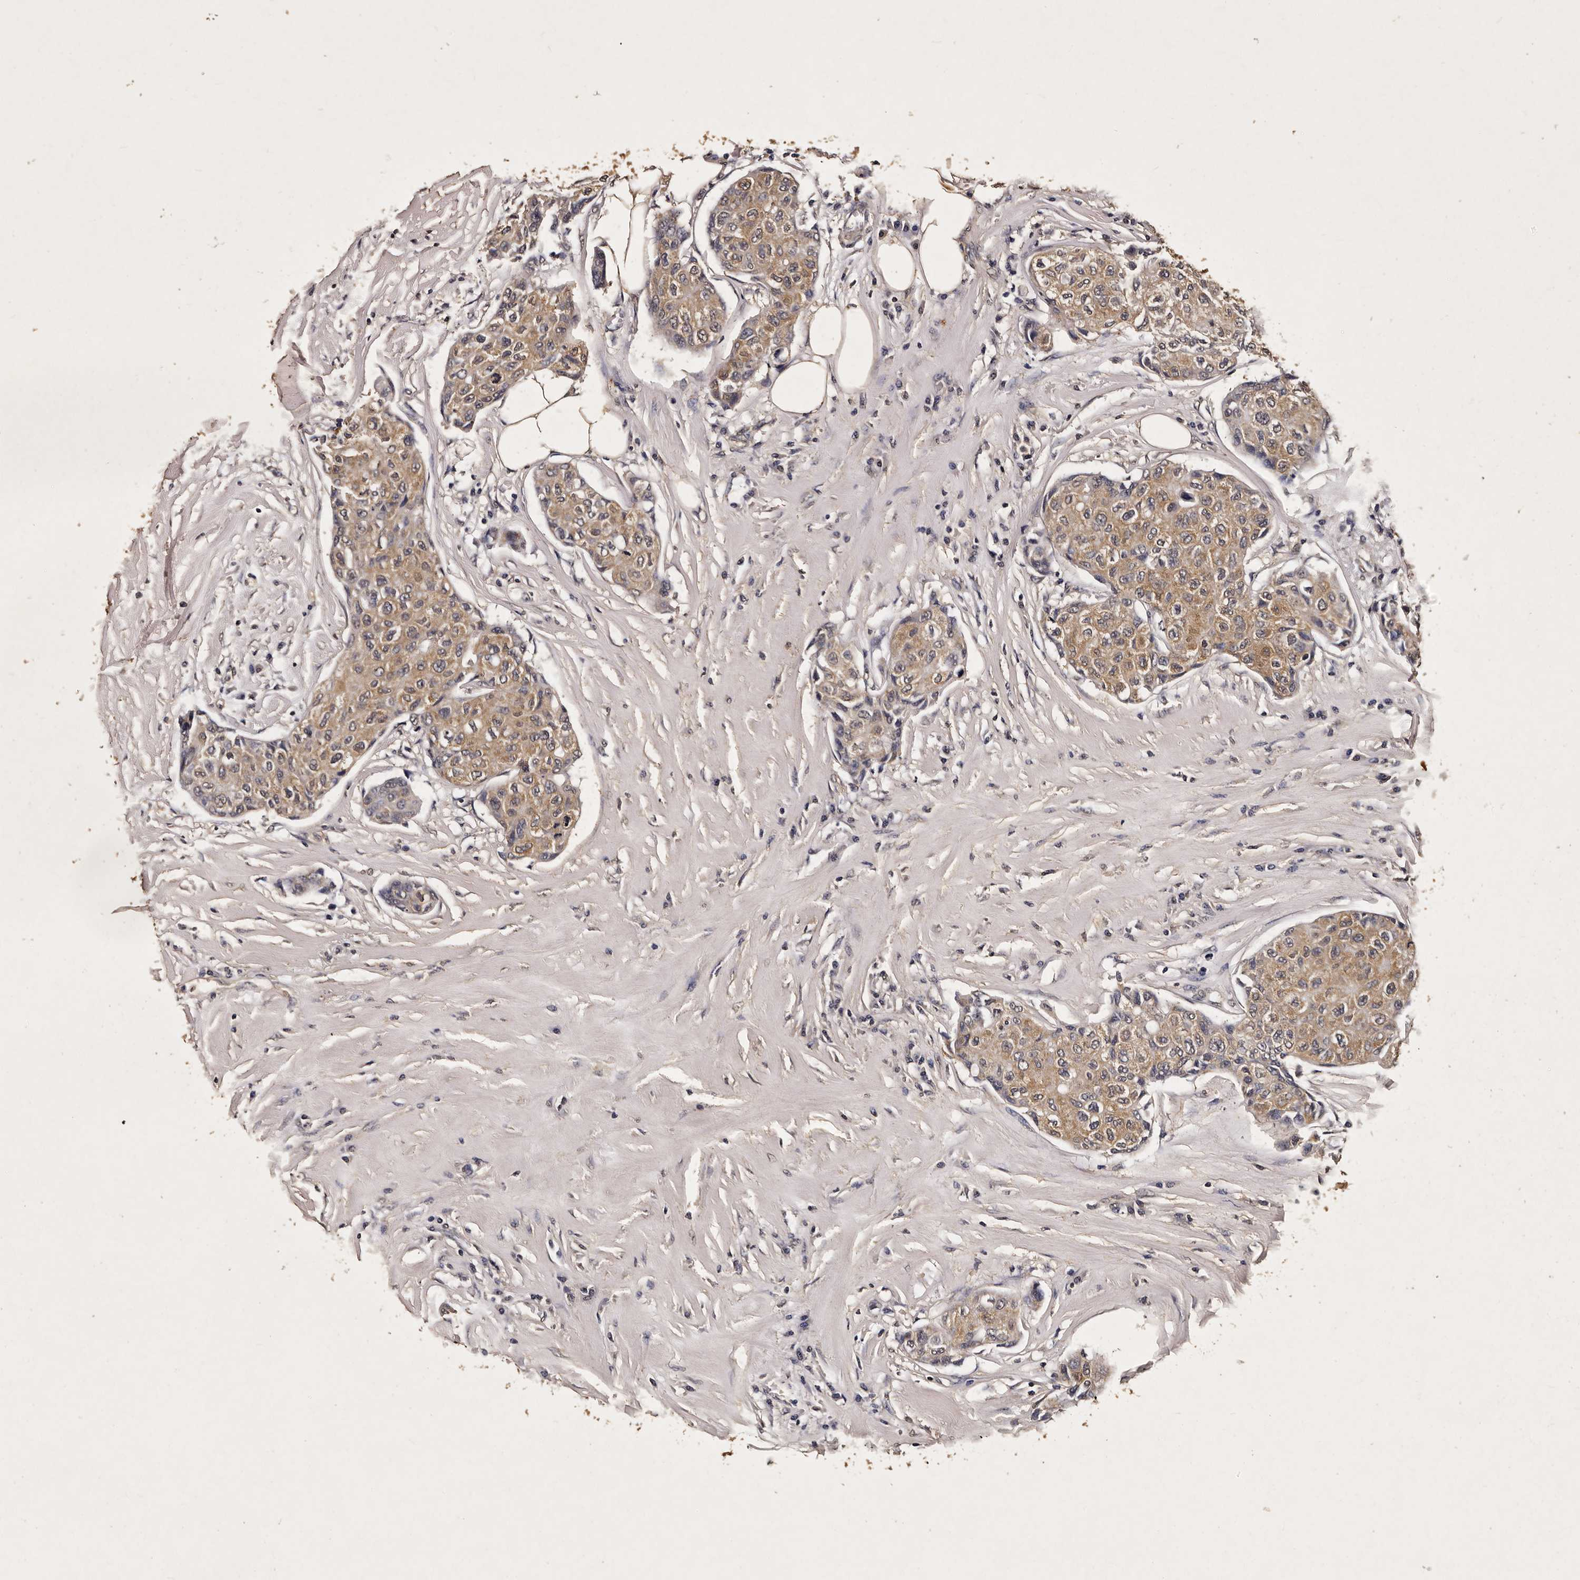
{"staining": {"intensity": "moderate", "quantity": ">75%", "location": "cytoplasmic/membranous"}, "tissue": "breast cancer", "cell_type": "Tumor cells", "image_type": "cancer", "snomed": [{"axis": "morphology", "description": "Duct carcinoma"}, {"axis": "topography", "description": "Breast"}], "caption": "Protein positivity by IHC displays moderate cytoplasmic/membranous staining in about >75% of tumor cells in breast cancer (invasive ductal carcinoma).", "gene": "PARS2", "patient": {"sex": "female", "age": 80}}